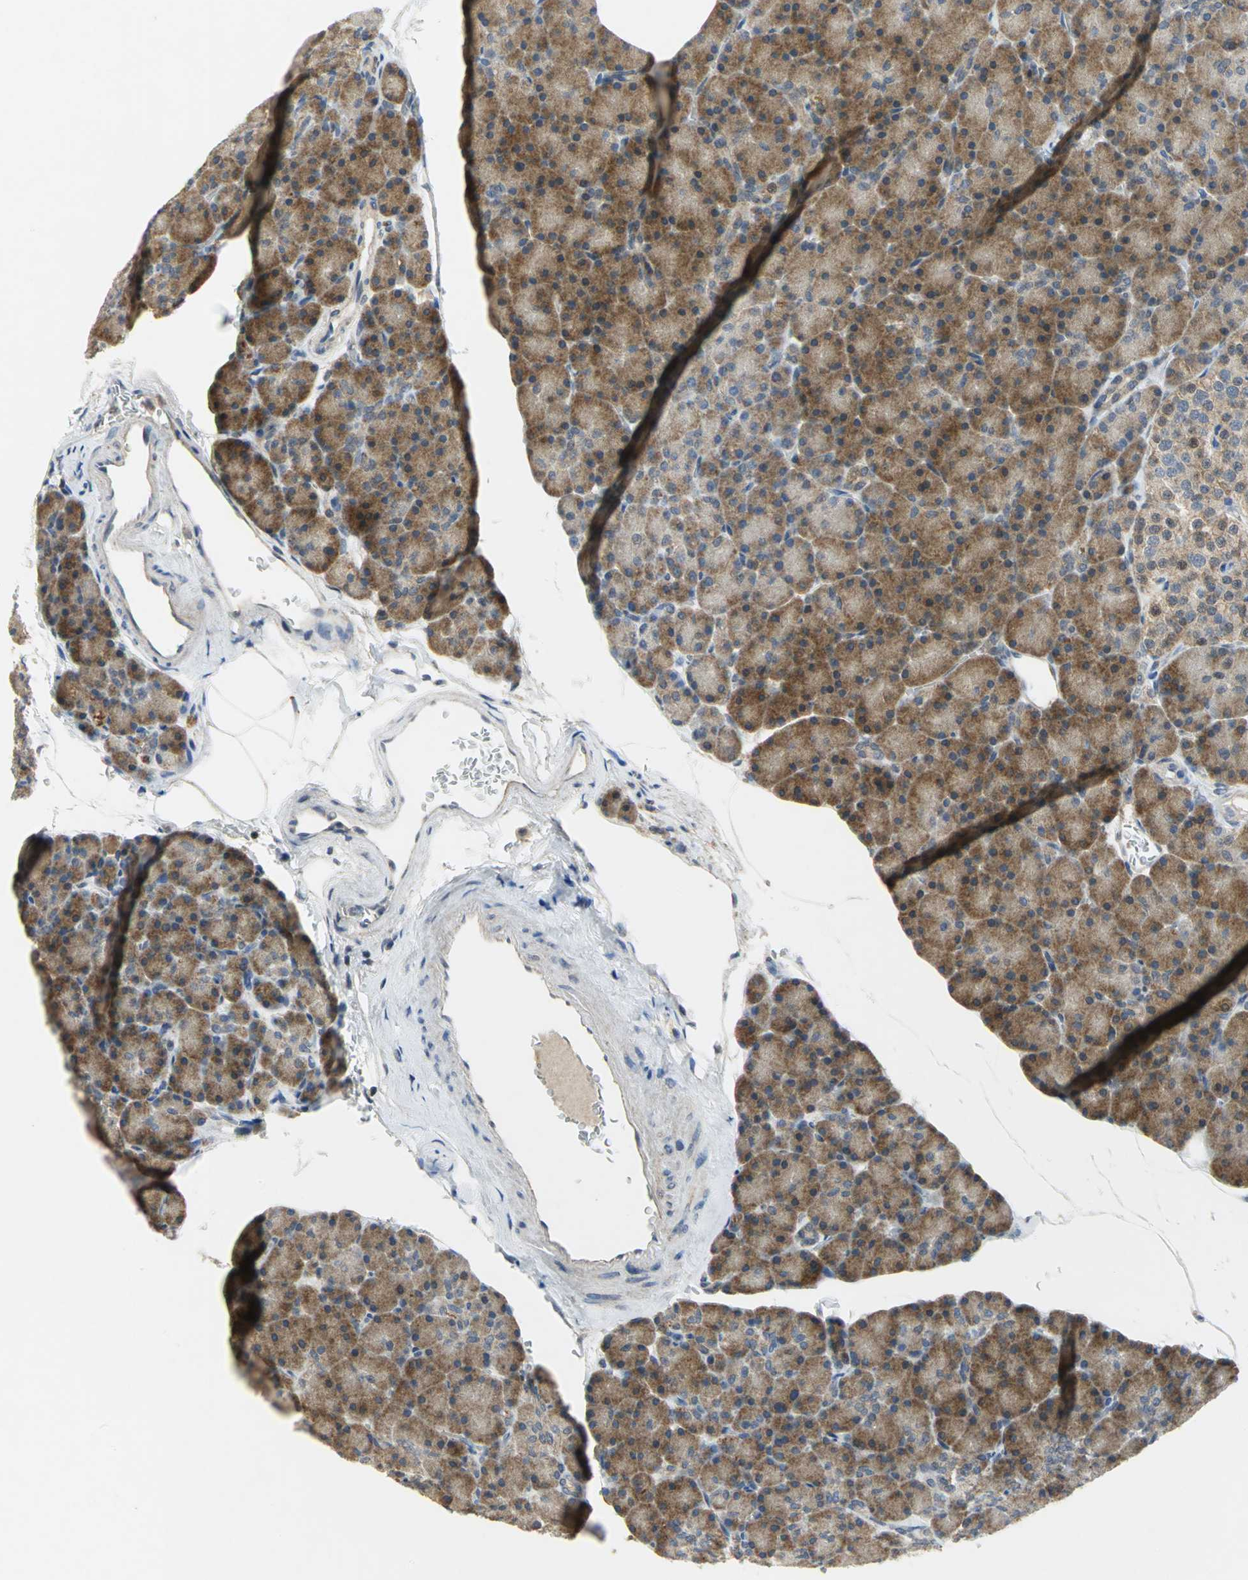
{"staining": {"intensity": "moderate", "quantity": ">75%", "location": "cytoplasmic/membranous"}, "tissue": "pancreas", "cell_type": "Exocrine glandular cells", "image_type": "normal", "snomed": [{"axis": "morphology", "description": "Normal tissue, NOS"}, {"axis": "topography", "description": "Pancreas"}], "caption": "Moderate cytoplasmic/membranous staining for a protein is identified in about >75% of exocrine glandular cells of unremarkable pancreas using immunohistochemistry.", "gene": "PPIA", "patient": {"sex": "female", "age": 43}}